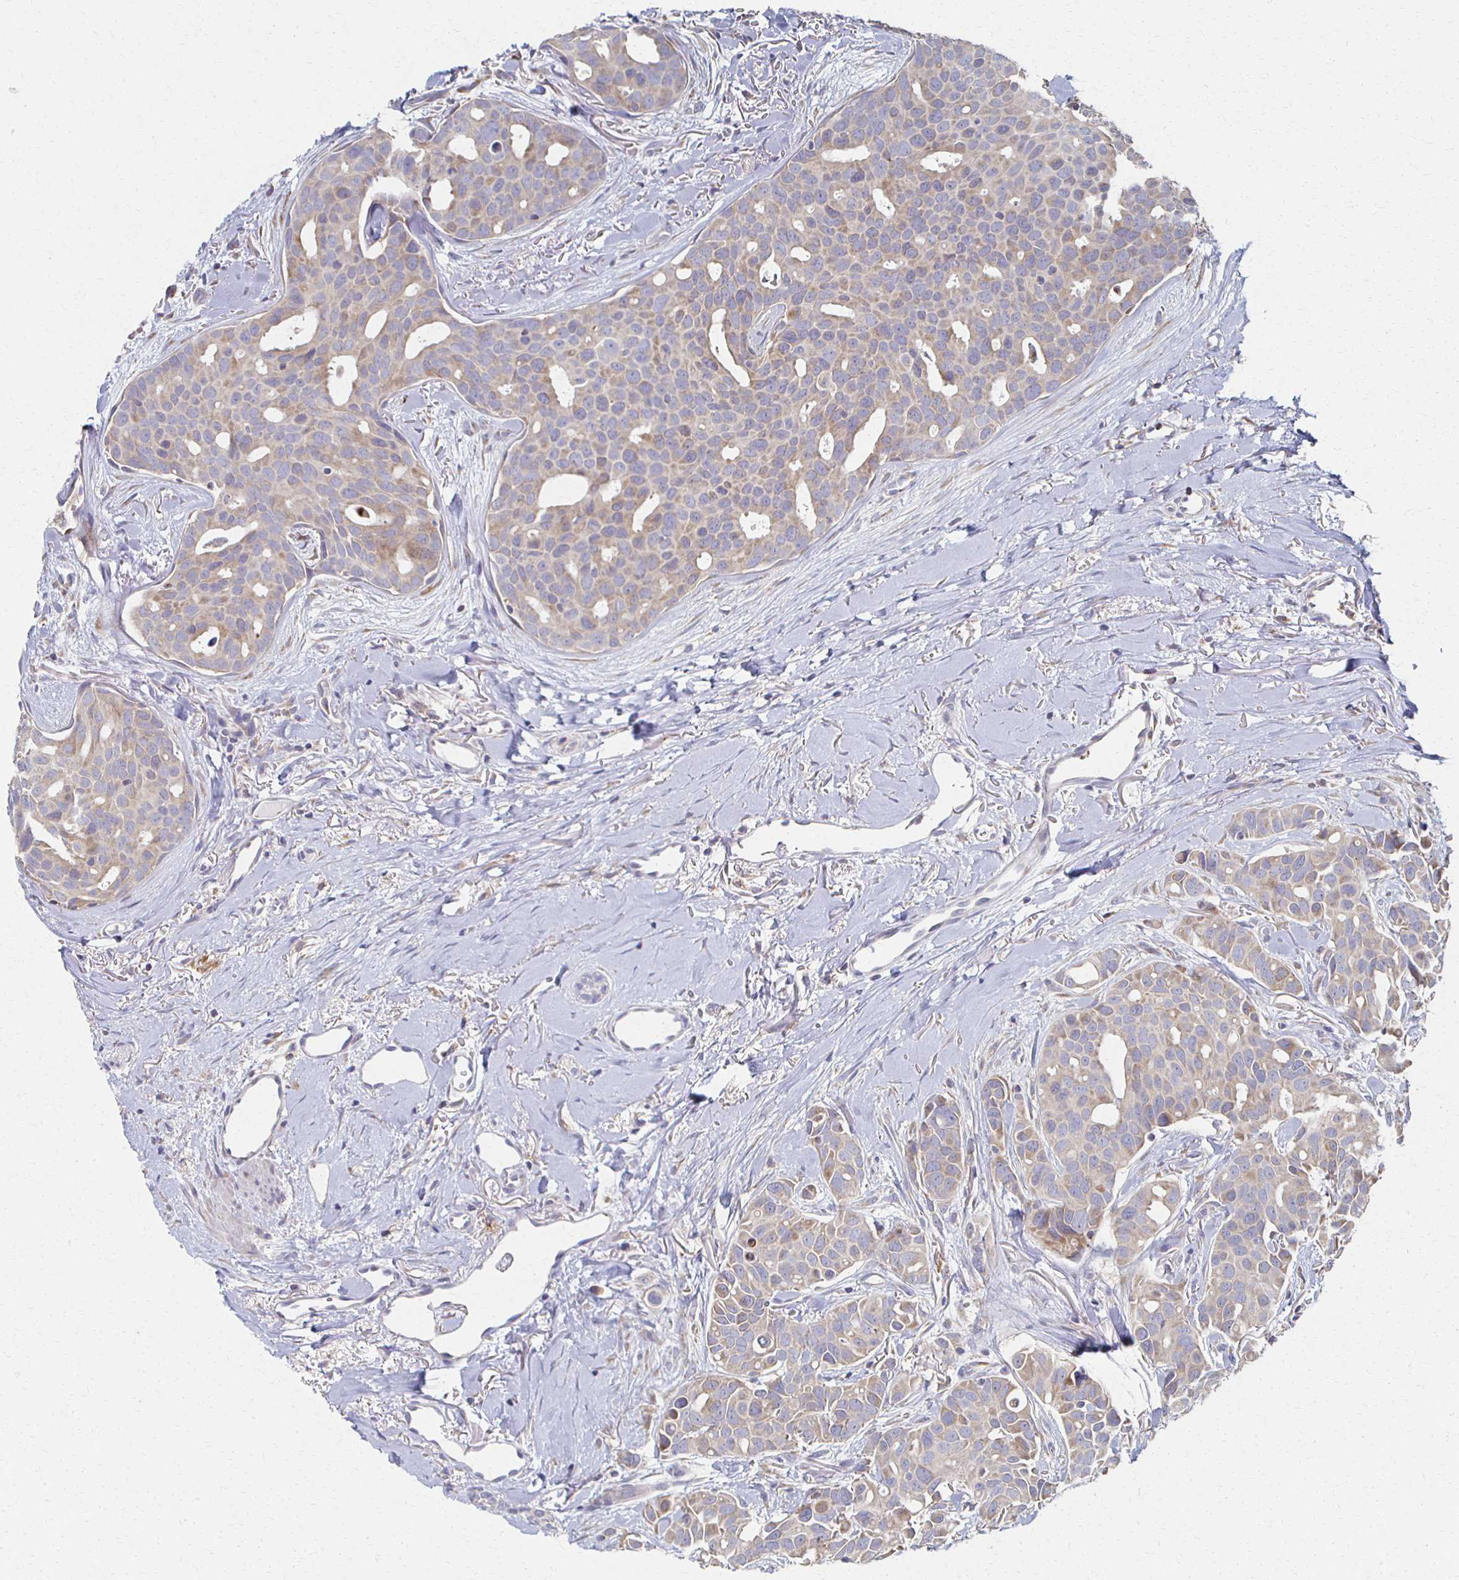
{"staining": {"intensity": "weak", "quantity": "25%-75%", "location": "cytoplasmic/membranous"}, "tissue": "breast cancer", "cell_type": "Tumor cells", "image_type": "cancer", "snomed": [{"axis": "morphology", "description": "Duct carcinoma"}, {"axis": "topography", "description": "Breast"}], "caption": "Breast cancer was stained to show a protein in brown. There is low levels of weak cytoplasmic/membranous positivity in about 25%-75% of tumor cells. (Brightfield microscopy of DAB IHC at high magnification).", "gene": "CX3CR1", "patient": {"sex": "female", "age": 54}}